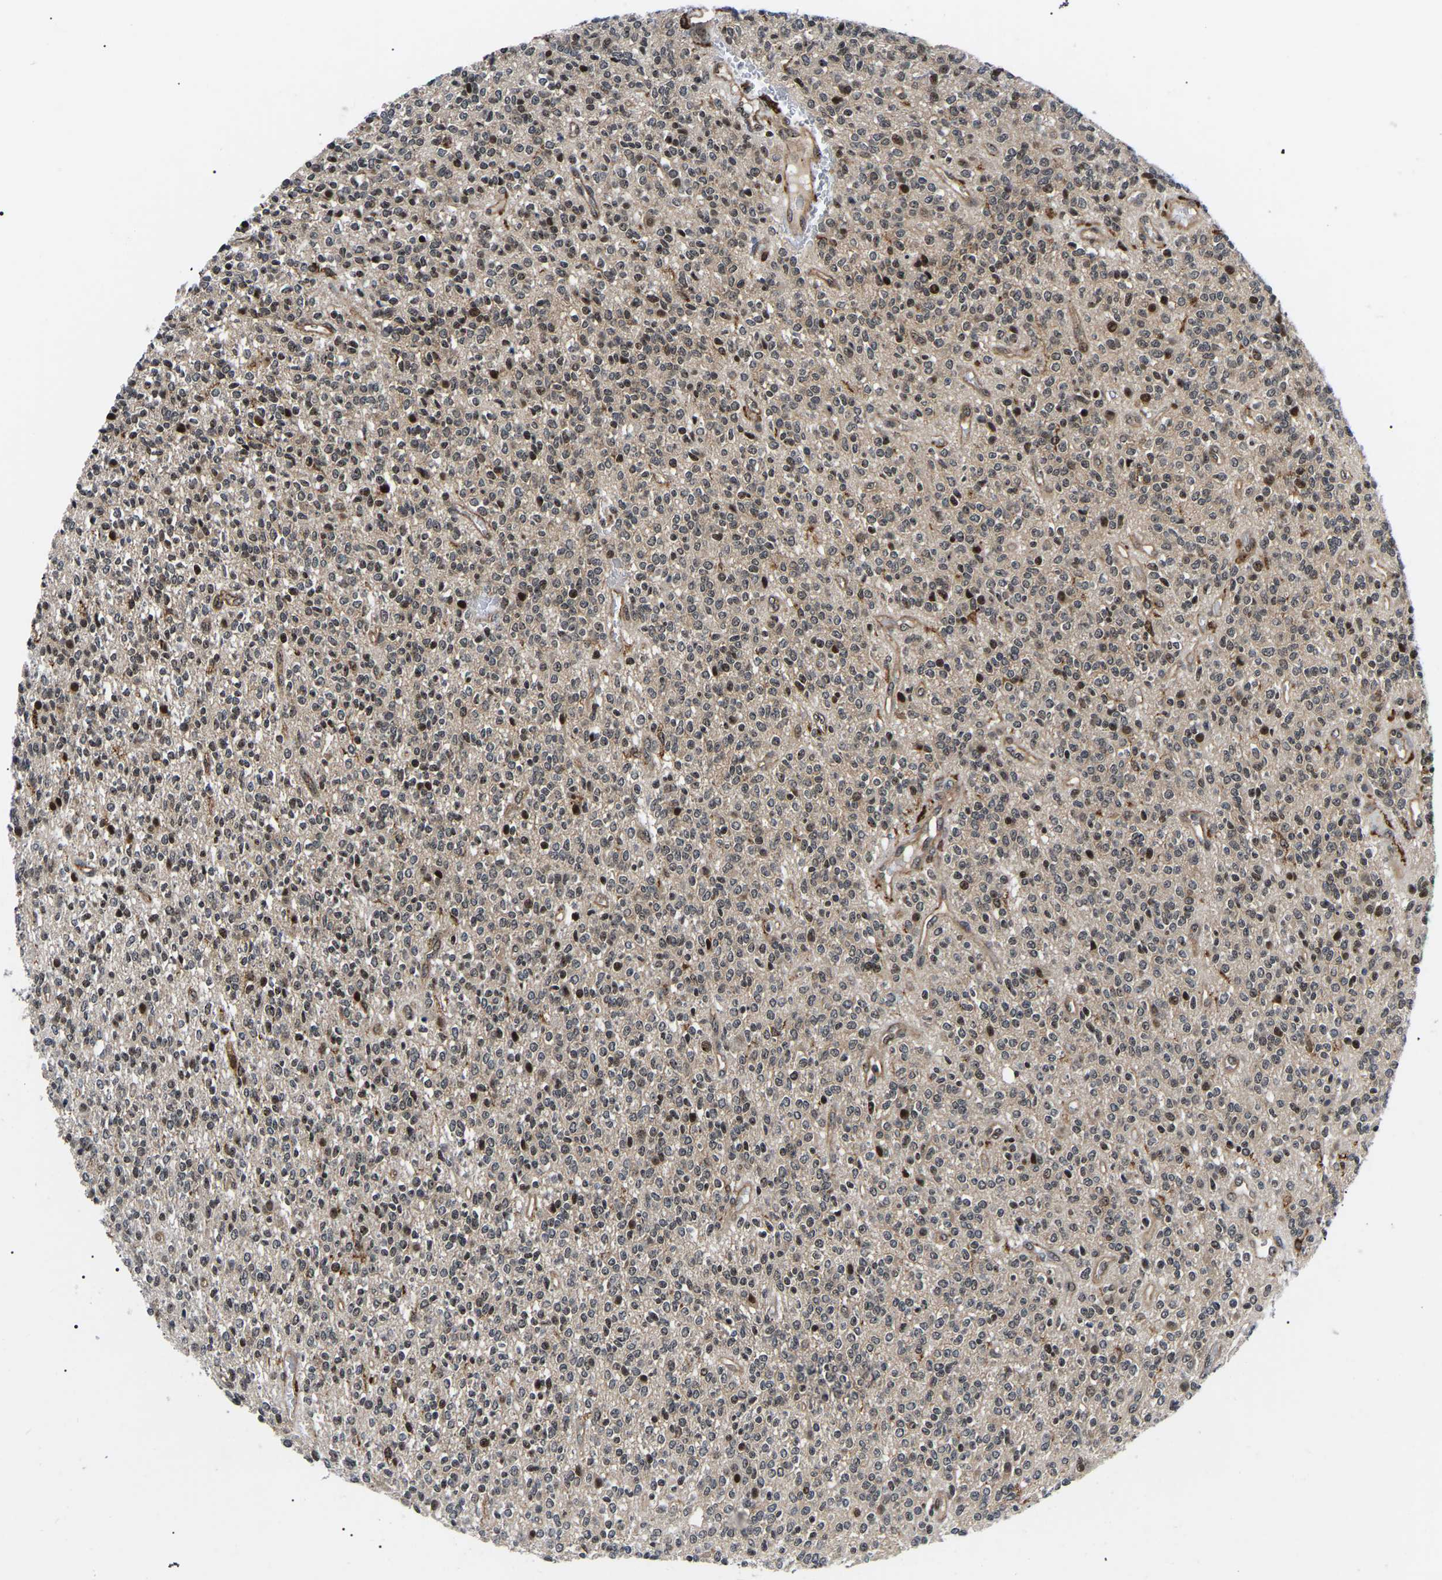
{"staining": {"intensity": "moderate", "quantity": "25%-75%", "location": "nuclear"}, "tissue": "glioma", "cell_type": "Tumor cells", "image_type": "cancer", "snomed": [{"axis": "morphology", "description": "Glioma, malignant, High grade"}, {"axis": "topography", "description": "Brain"}], "caption": "Brown immunohistochemical staining in malignant glioma (high-grade) demonstrates moderate nuclear expression in about 25%-75% of tumor cells. The staining is performed using DAB brown chromogen to label protein expression. The nuclei are counter-stained blue using hematoxylin.", "gene": "RRP1B", "patient": {"sex": "male", "age": 34}}